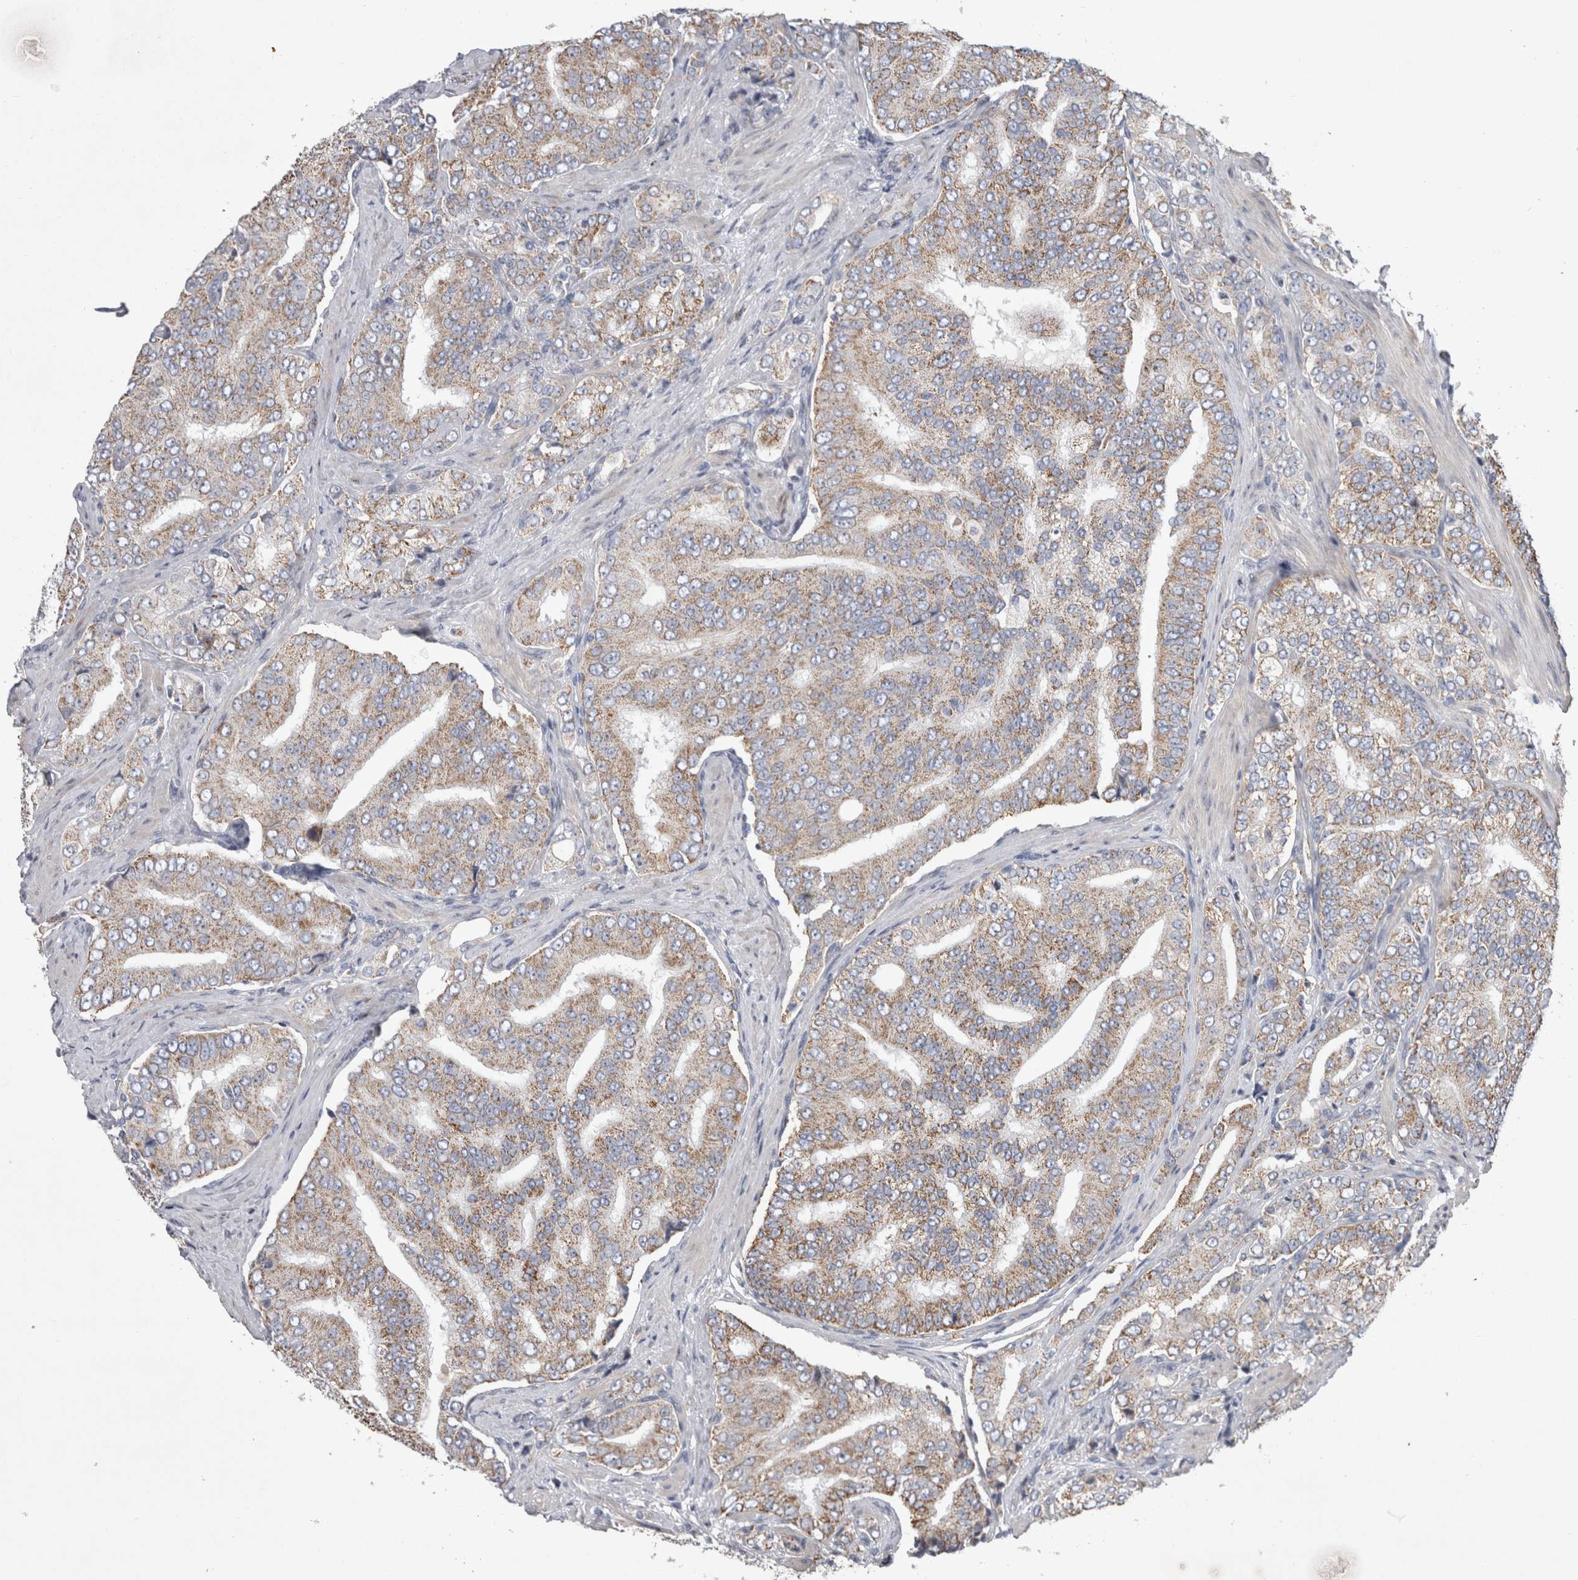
{"staining": {"intensity": "weak", "quantity": ">75%", "location": "cytoplasmic/membranous"}, "tissue": "prostate cancer", "cell_type": "Tumor cells", "image_type": "cancer", "snomed": [{"axis": "morphology", "description": "Adenocarcinoma, High grade"}, {"axis": "topography", "description": "Prostate"}], "caption": "High-power microscopy captured an IHC histopathology image of prostate cancer (high-grade adenocarcinoma), revealing weak cytoplasmic/membranous expression in about >75% of tumor cells. Using DAB (3,3'-diaminobenzidine) (brown) and hematoxylin (blue) stains, captured at high magnification using brightfield microscopy.", "gene": "HDHD3", "patient": {"sex": "male", "age": 58}}